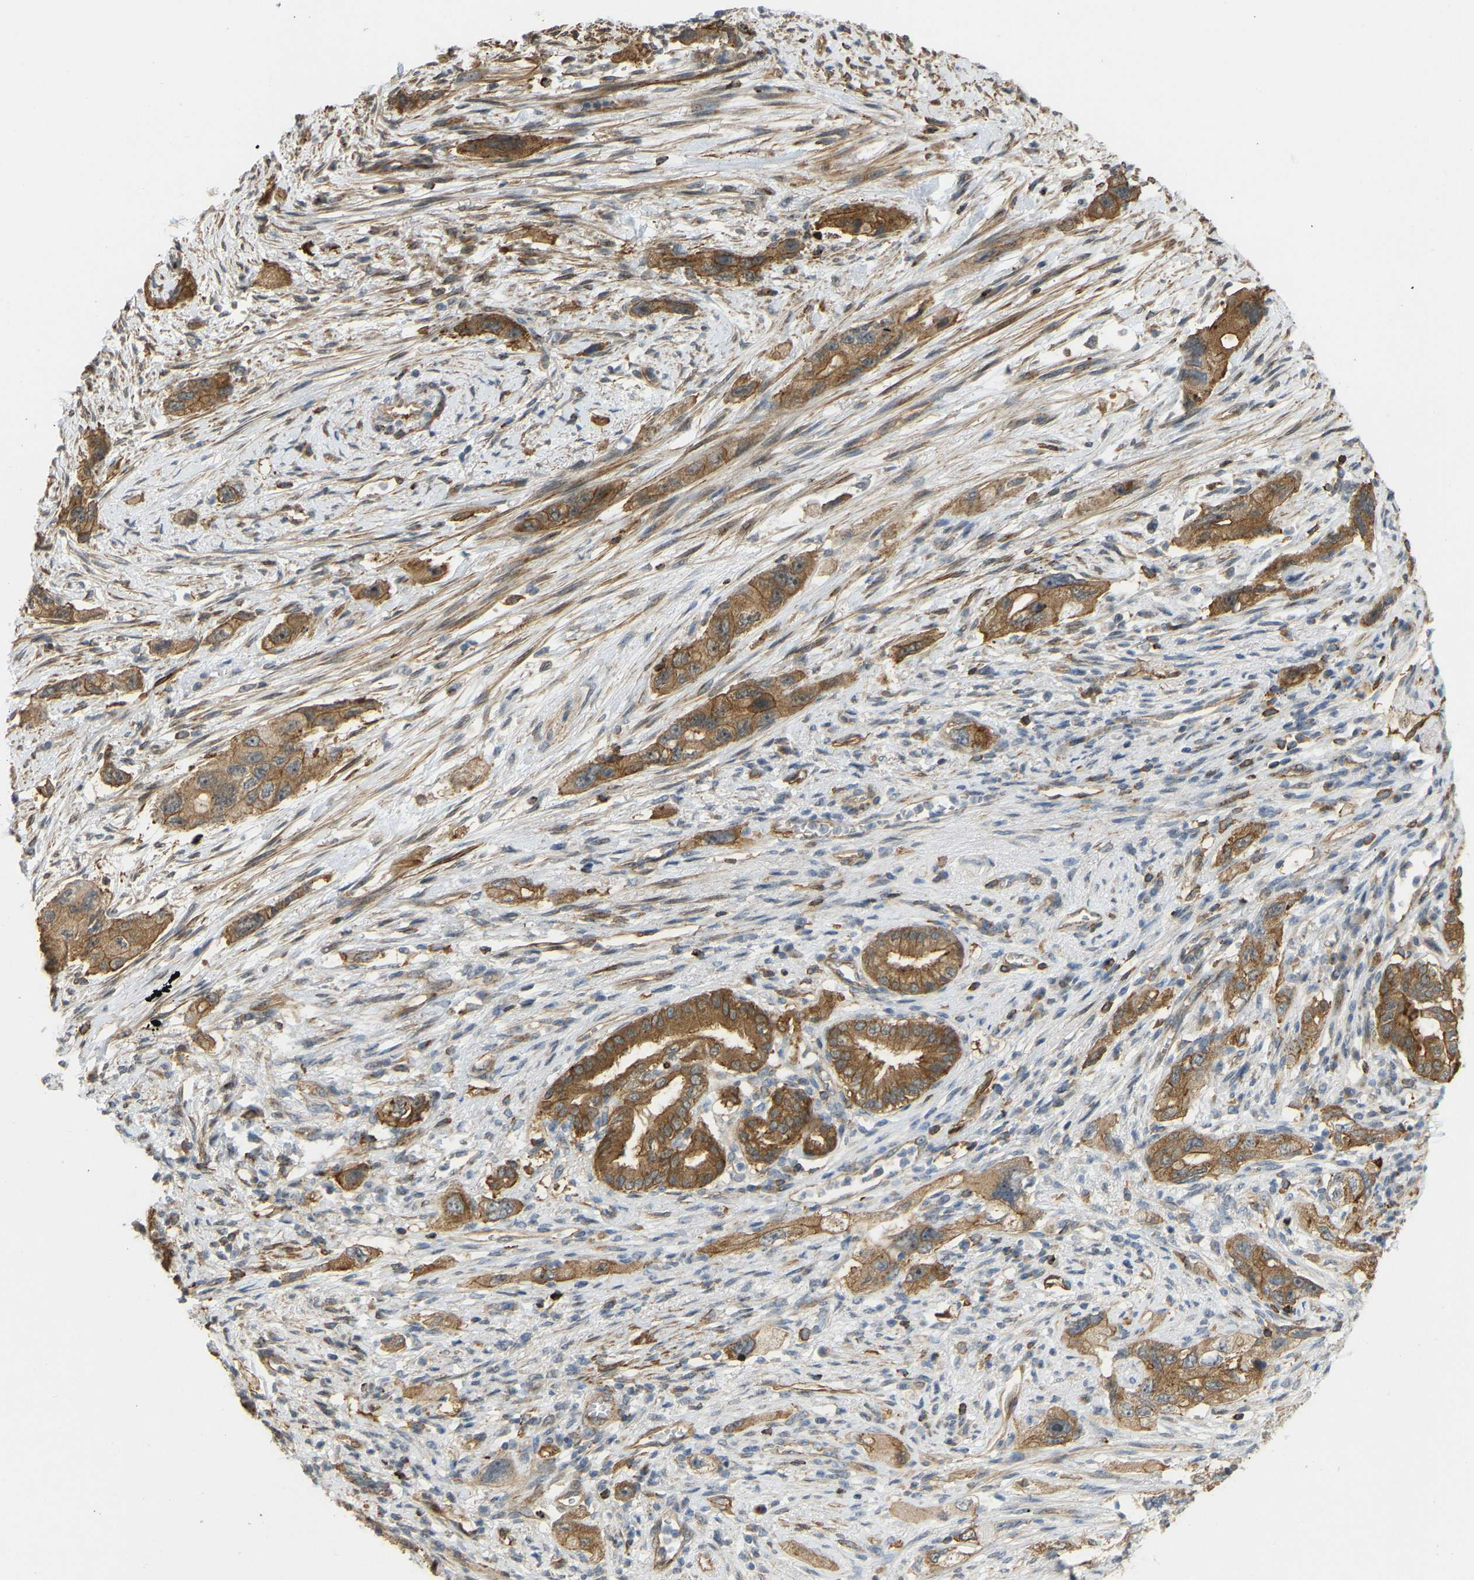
{"staining": {"intensity": "moderate", "quantity": ">75%", "location": "cytoplasmic/membranous"}, "tissue": "pancreatic cancer", "cell_type": "Tumor cells", "image_type": "cancer", "snomed": [{"axis": "morphology", "description": "Adenocarcinoma, NOS"}, {"axis": "topography", "description": "Pancreas"}], "caption": "A photomicrograph showing moderate cytoplasmic/membranous positivity in approximately >75% of tumor cells in pancreatic cancer, as visualized by brown immunohistochemical staining.", "gene": "KIAA1671", "patient": {"sex": "female", "age": 73}}